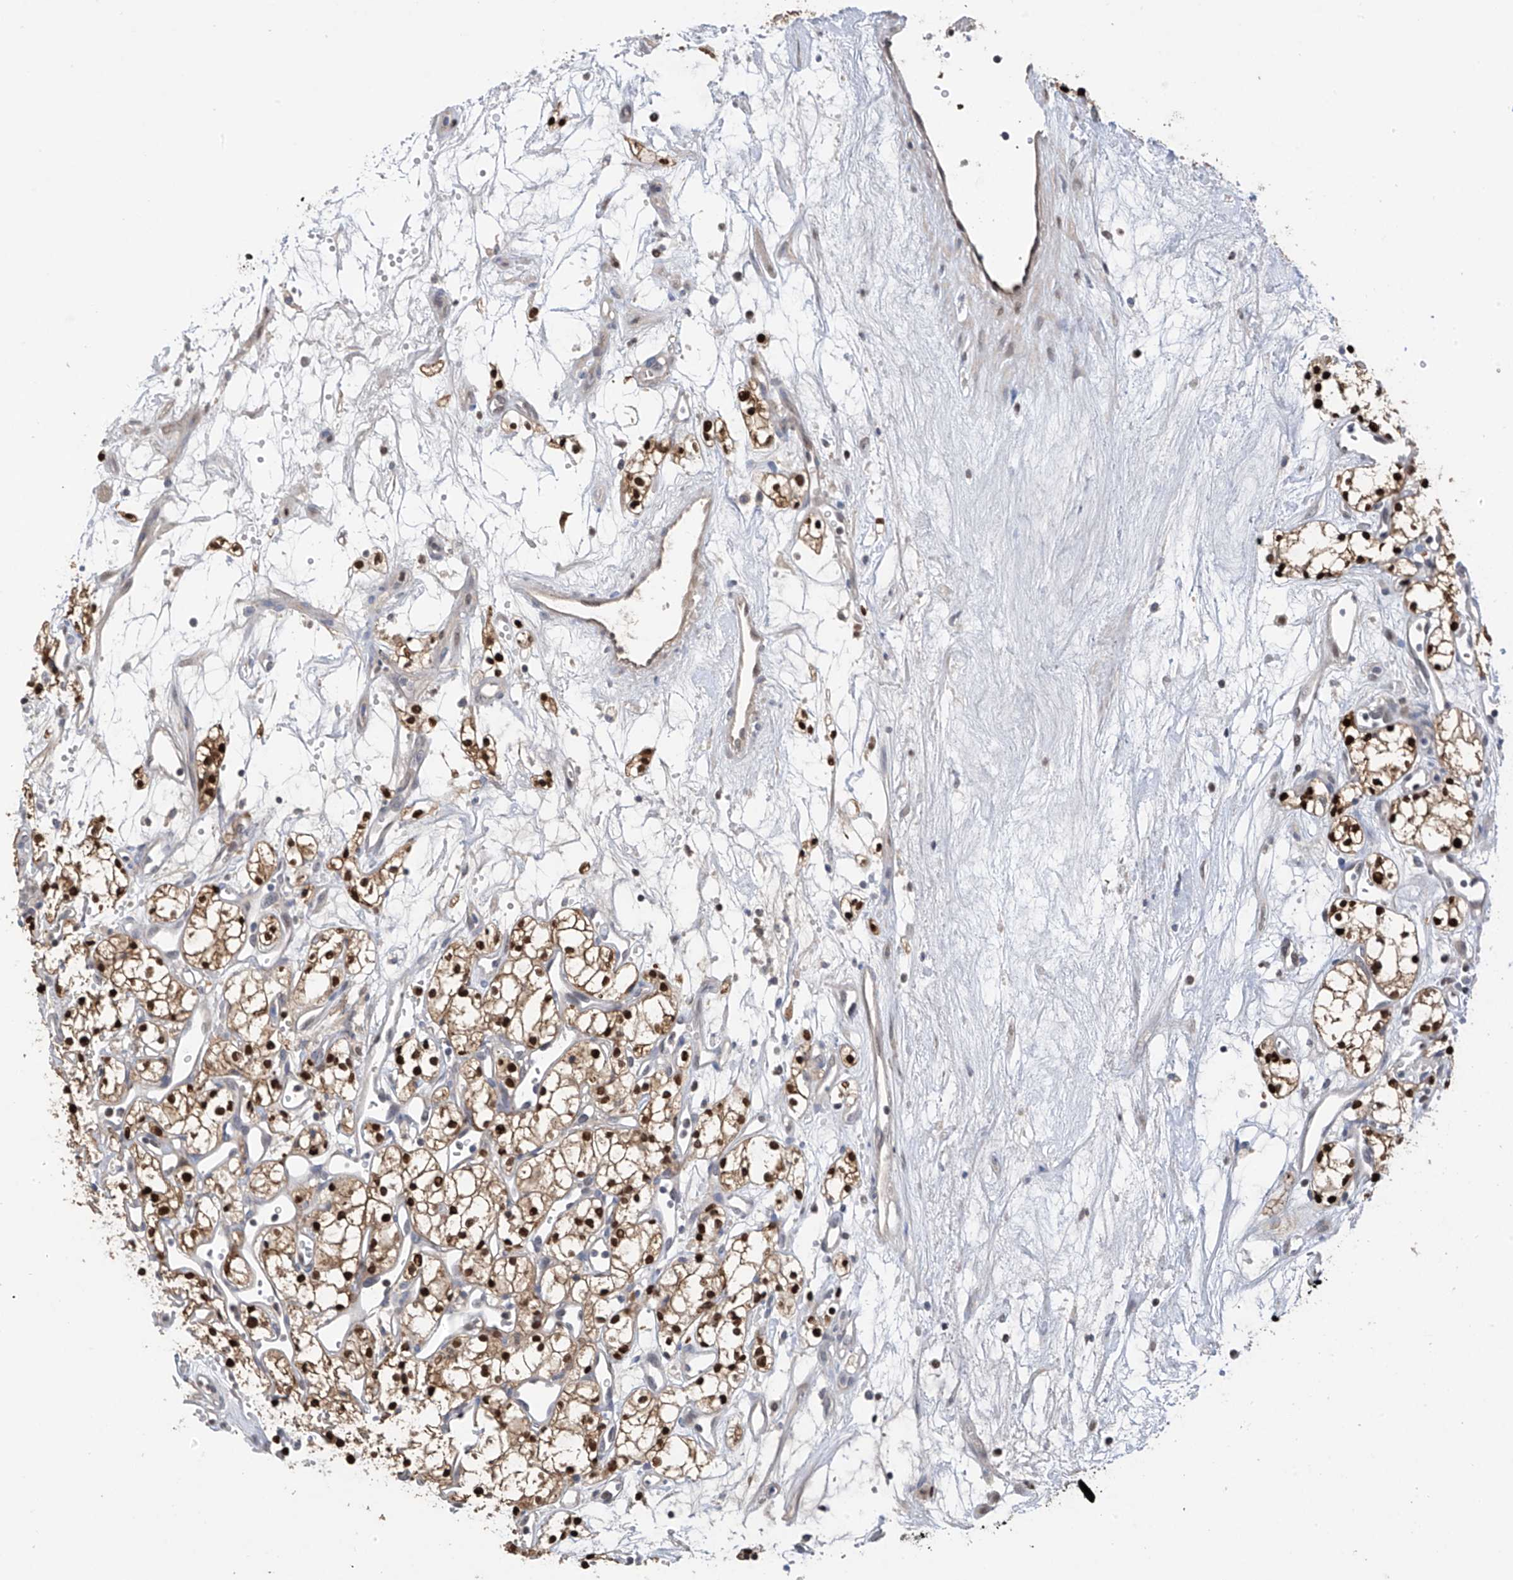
{"staining": {"intensity": "moderate", "quantity": ">75%", "location": "cytoplasmic/membranous,nuclear"}, "tissue": "renal cancer", "cell_type": "Tumor cells", "image_type": "cancer", "snomed": [{"axis": "morphology", "description": "Adenocarcinoma, NOS"}, {"axis": "topography", "description": "Kidney"}], "caption": "DAB immunohistochemical staining of human renal cancer exhibits moderate cytoplasmic/membranous and nuclear protein staining in approximately >75% of tumor cells.", "gene": "PMM1", "patient": {"sex": "male", "age": 59}}